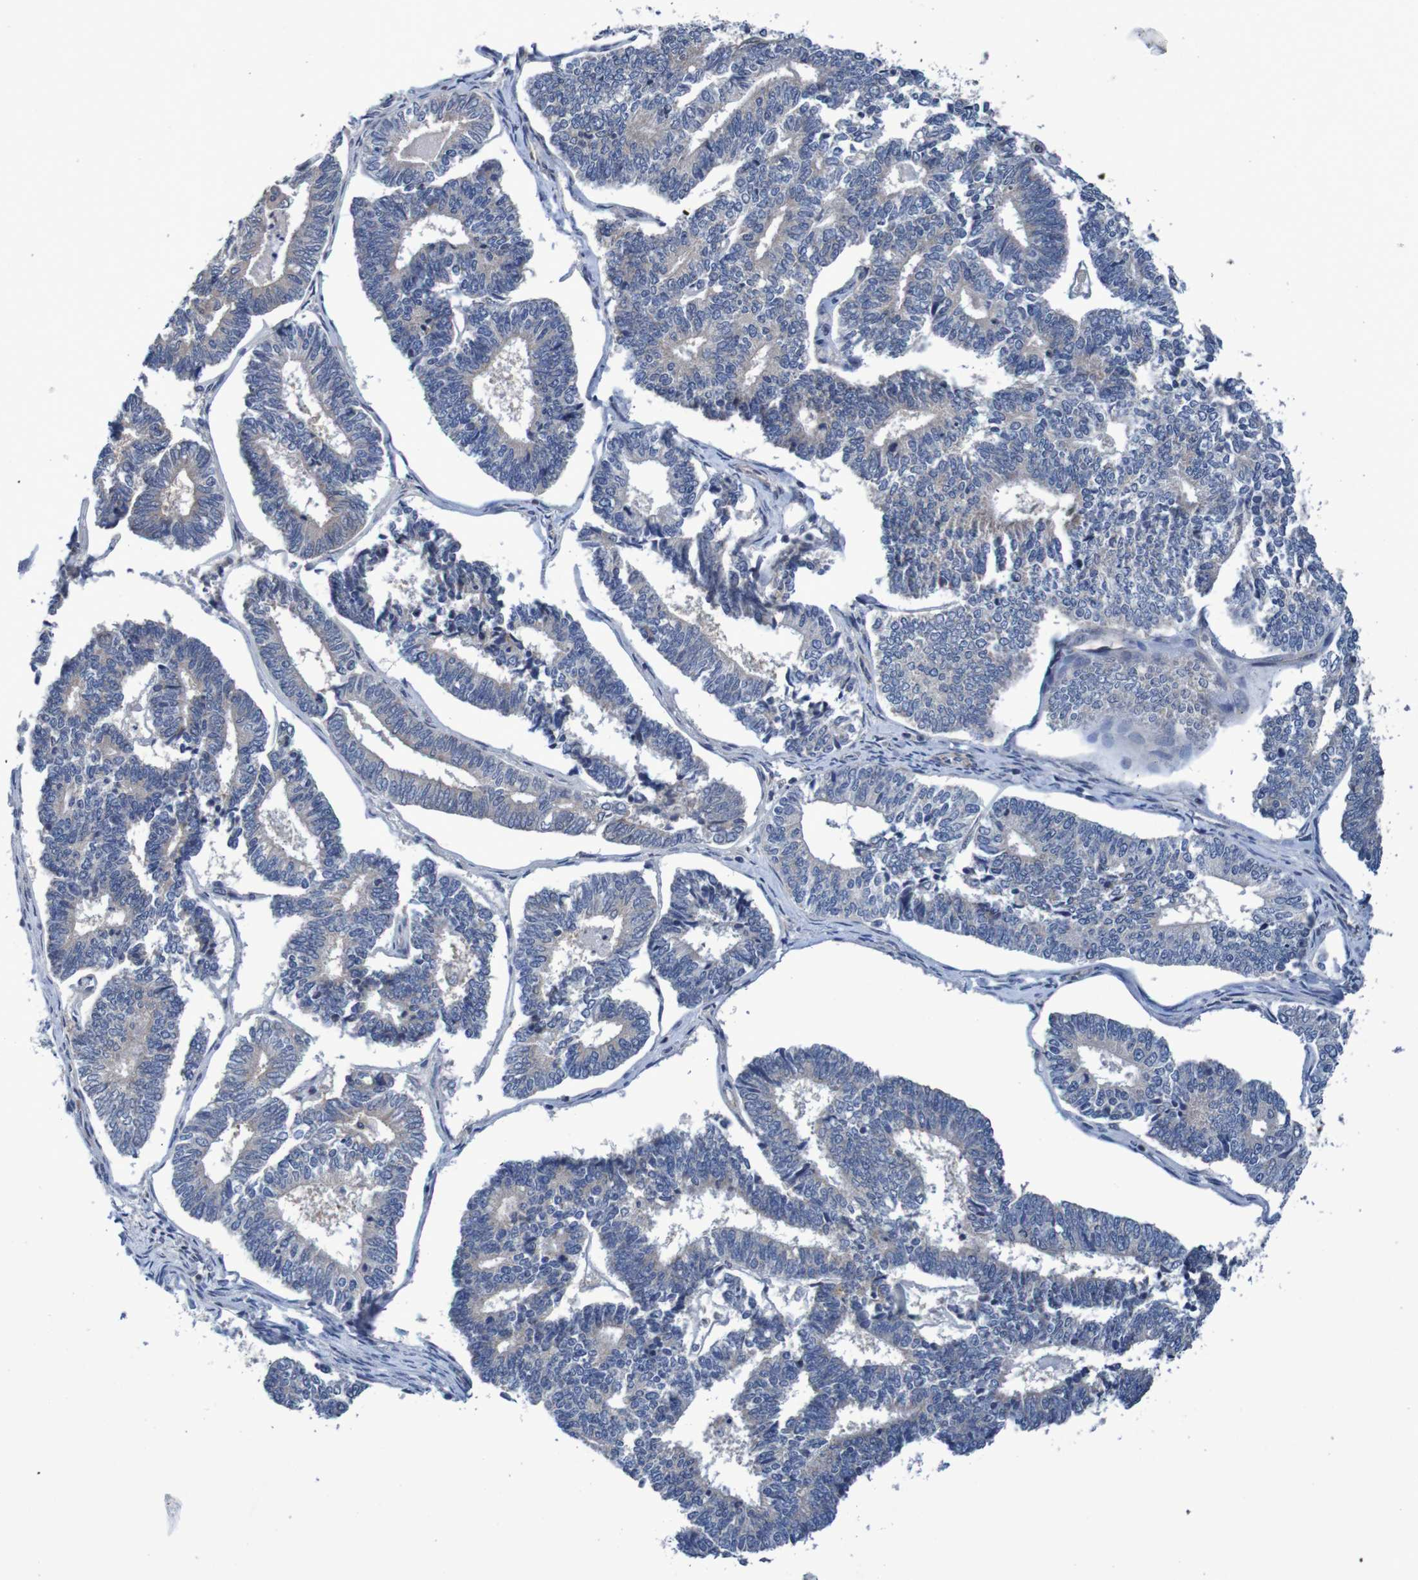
{"staining": {"intensity": "negative", "quantity": "none", "location": "none"}, "tissue": "endometrial cancer", "cell_type": "Tumor cells", "image_type": "cancer", "snomed": [{"axis": "morphology", "description": "Adenocarcinoma, NOS"}, {"axis": "topography", "description": "Endometrium"}], "caption": "IHC photomicrograph of adenocarcinoma (endometrial) stained for a protein (brown), which shows no staining in tumor cells.", "gene": "CPED1", "patient": {"sex": "female", "age": 70}}